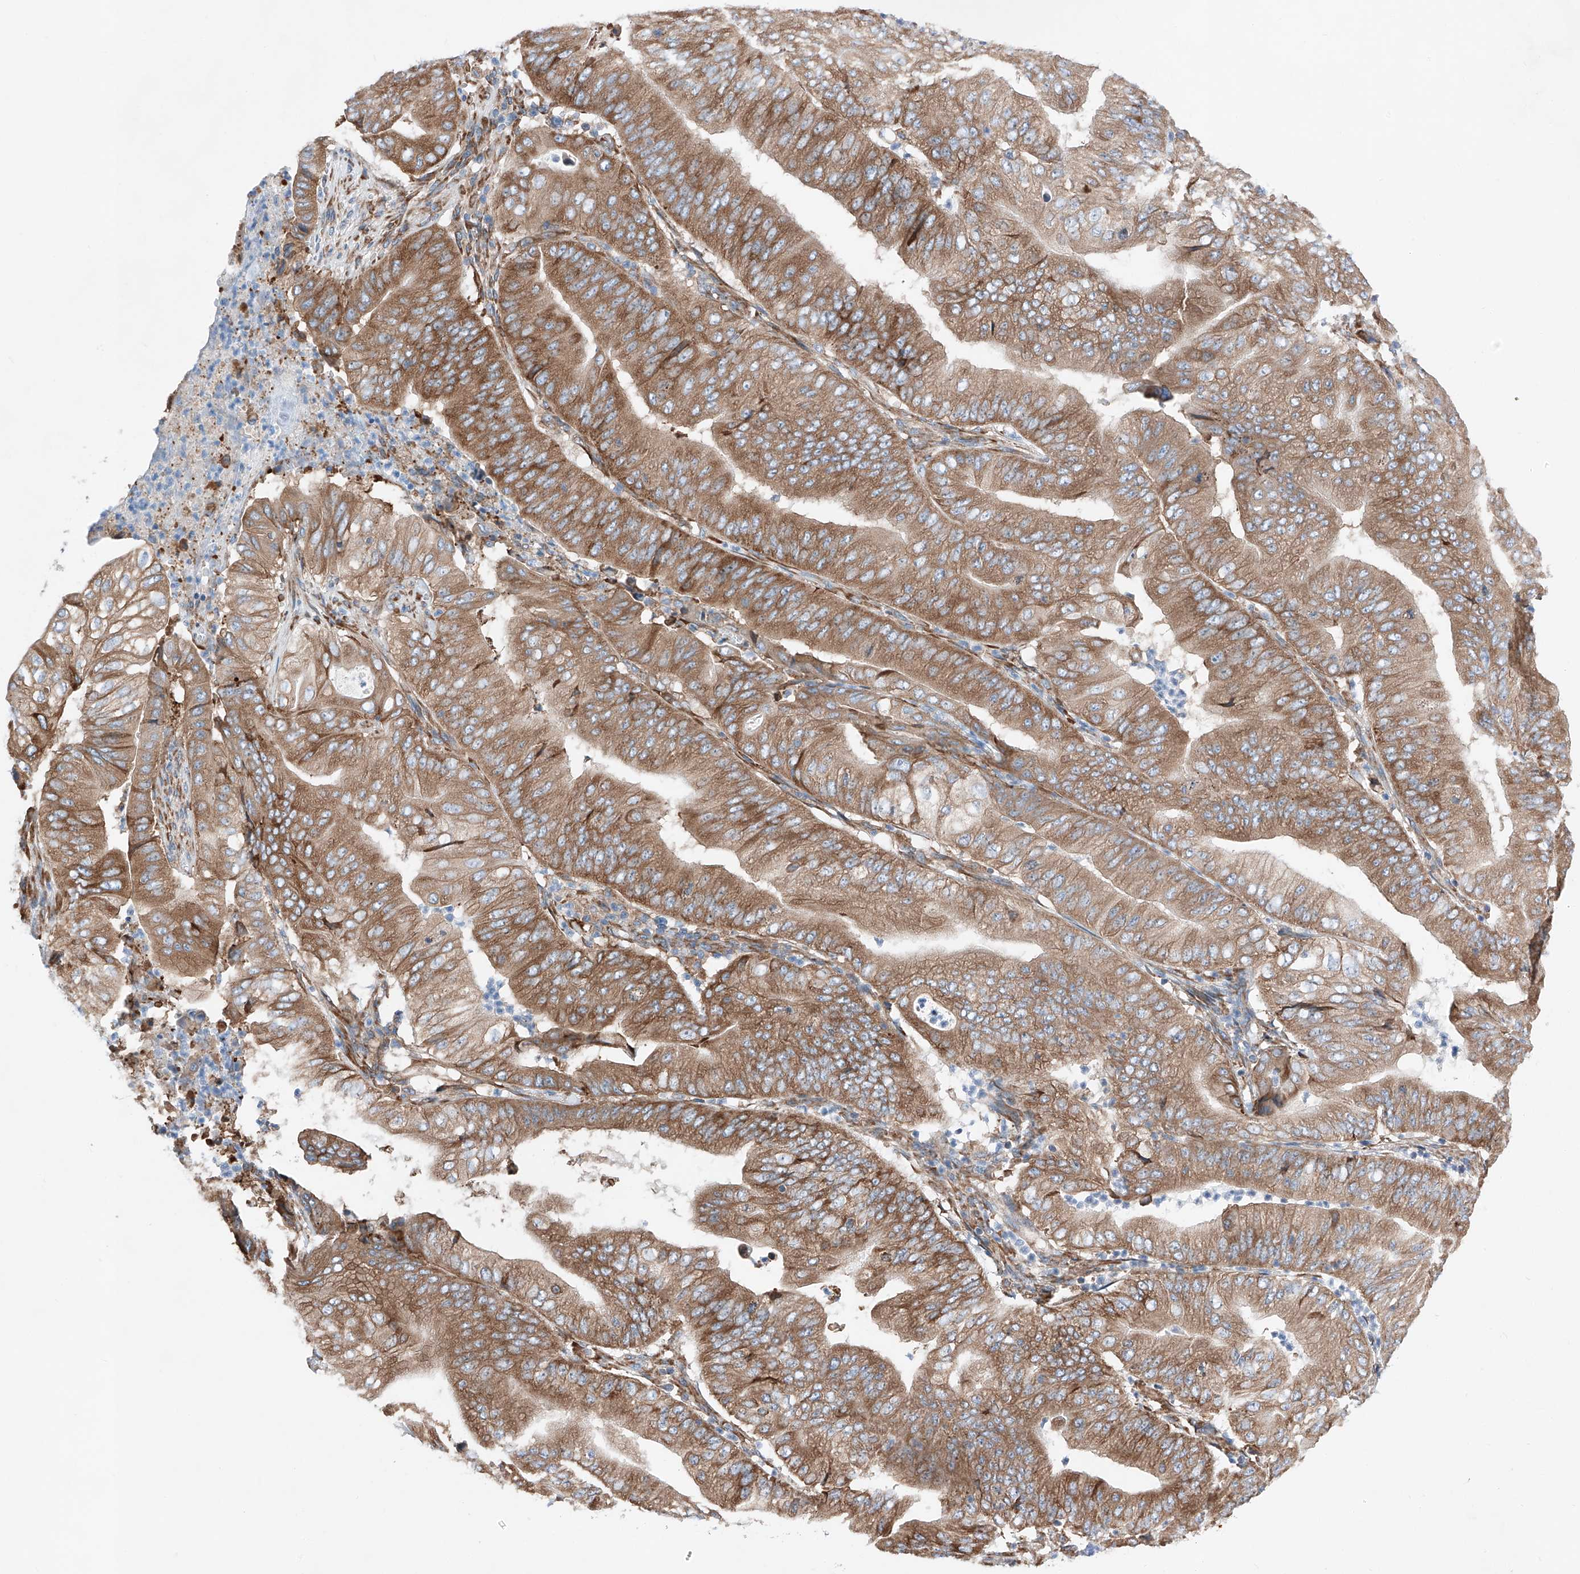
{"staining": {"intensity": "moderate", "quantity": ">75%", "location": "cytoplasmic/membranous"}, "tissue": "pancreatic cancer", "cell_type": "Tumor cells", "image_type": "cancer", "snomed": [{"axis": "morphology", "description": "Adenocarcinoma, NOS"}, {"axis": "topography", "description": "Pancreas"}], "caption": "Protein expression analysis of human pancreatic adenocarcinoma reveals moderate cytoplasmic/membranous staining in approximately >75% of tumor cells.", "gene": "CRELD1", "patient": {"sex": "female", "age": 77}}